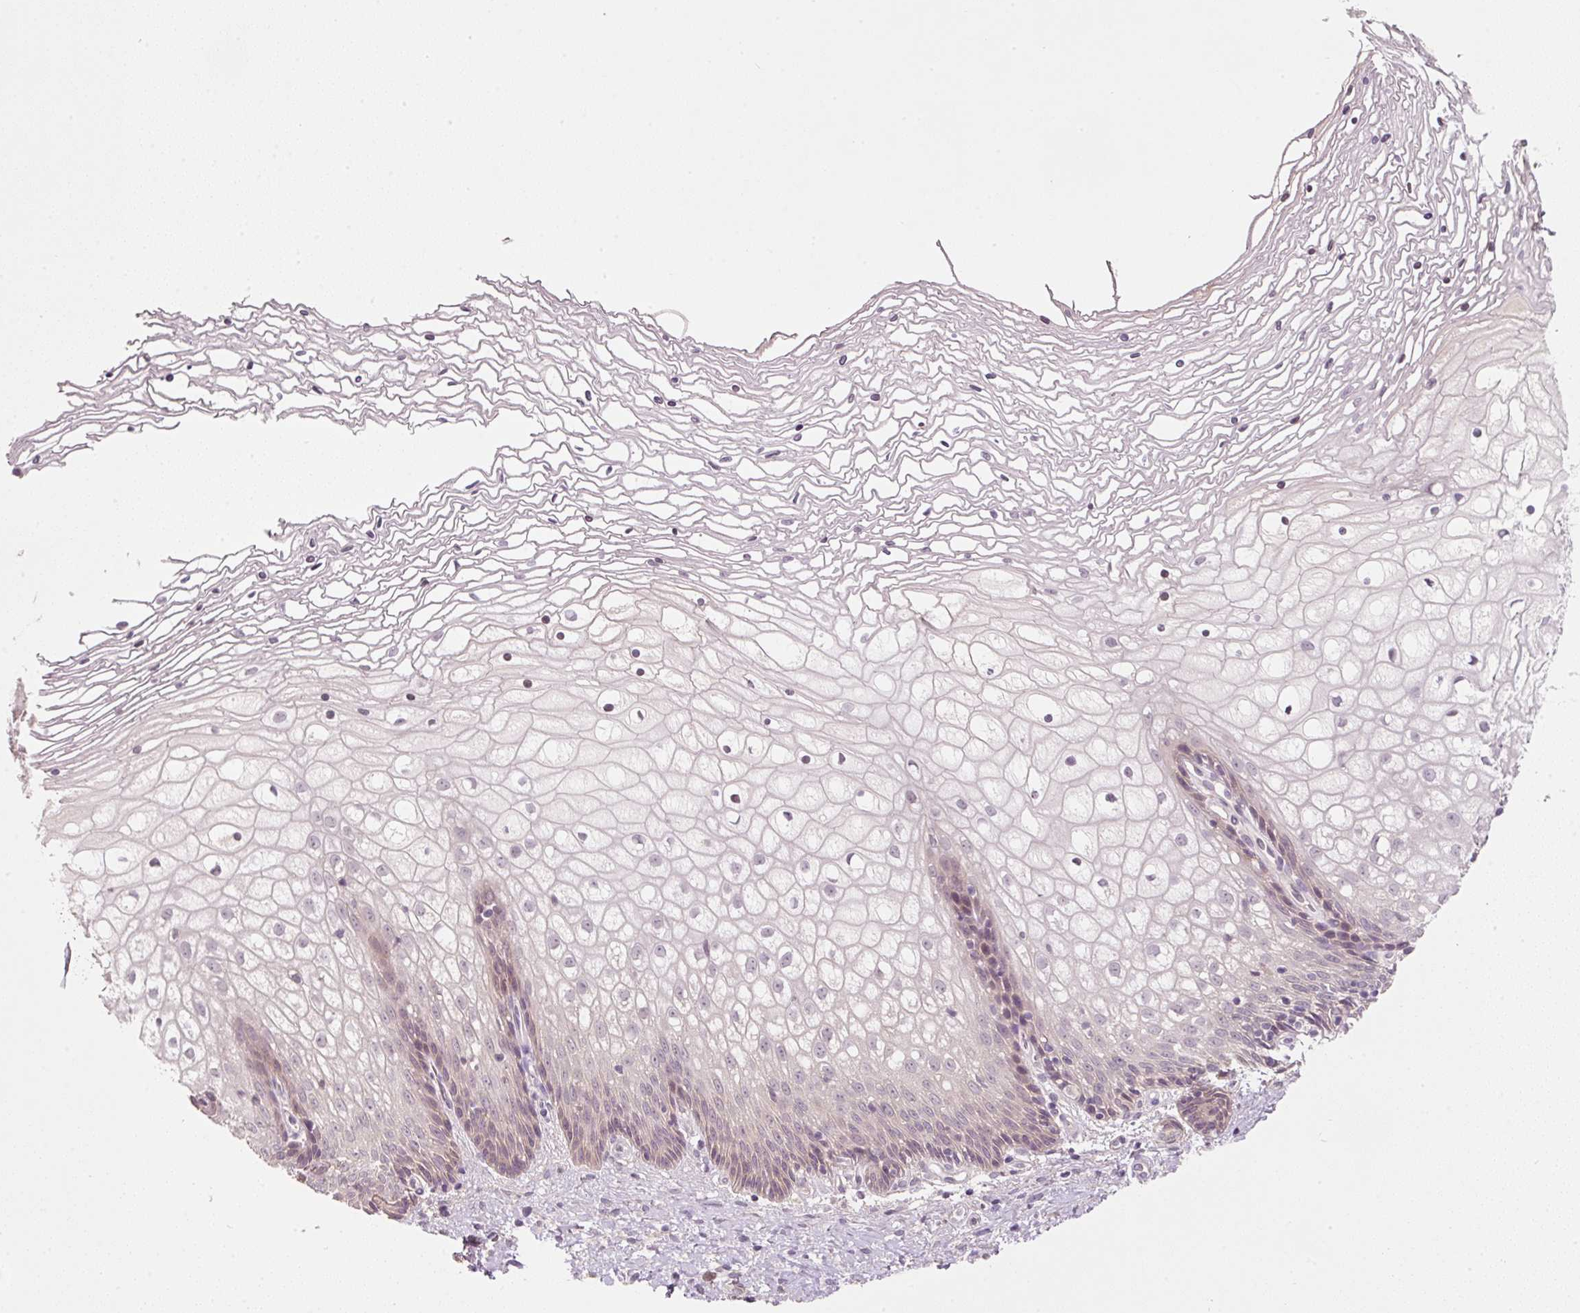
{"staining": {"intensity": "negative", "quantity": "none", "location": "none"}, "tissue": "cervix", "cell_type": "Glandular cells", "image_type": "normal", "snomed": [{"axis": "morphology", "description": "Normal tissue, NOS"}, {"axis": "topography", "description": "Cervix"}], "caption": "Immunohistochemistry (IHC) of unremarkable human cervix reveals no expression in glandular cells. The staining was performed using DAB to visualize the protein expression in brown, while the nuclei were stained in blue with hematoxylin (Magnification: 20x).", "gene": "TIRAP", "patient": {"sex": "female", "age": 36}}